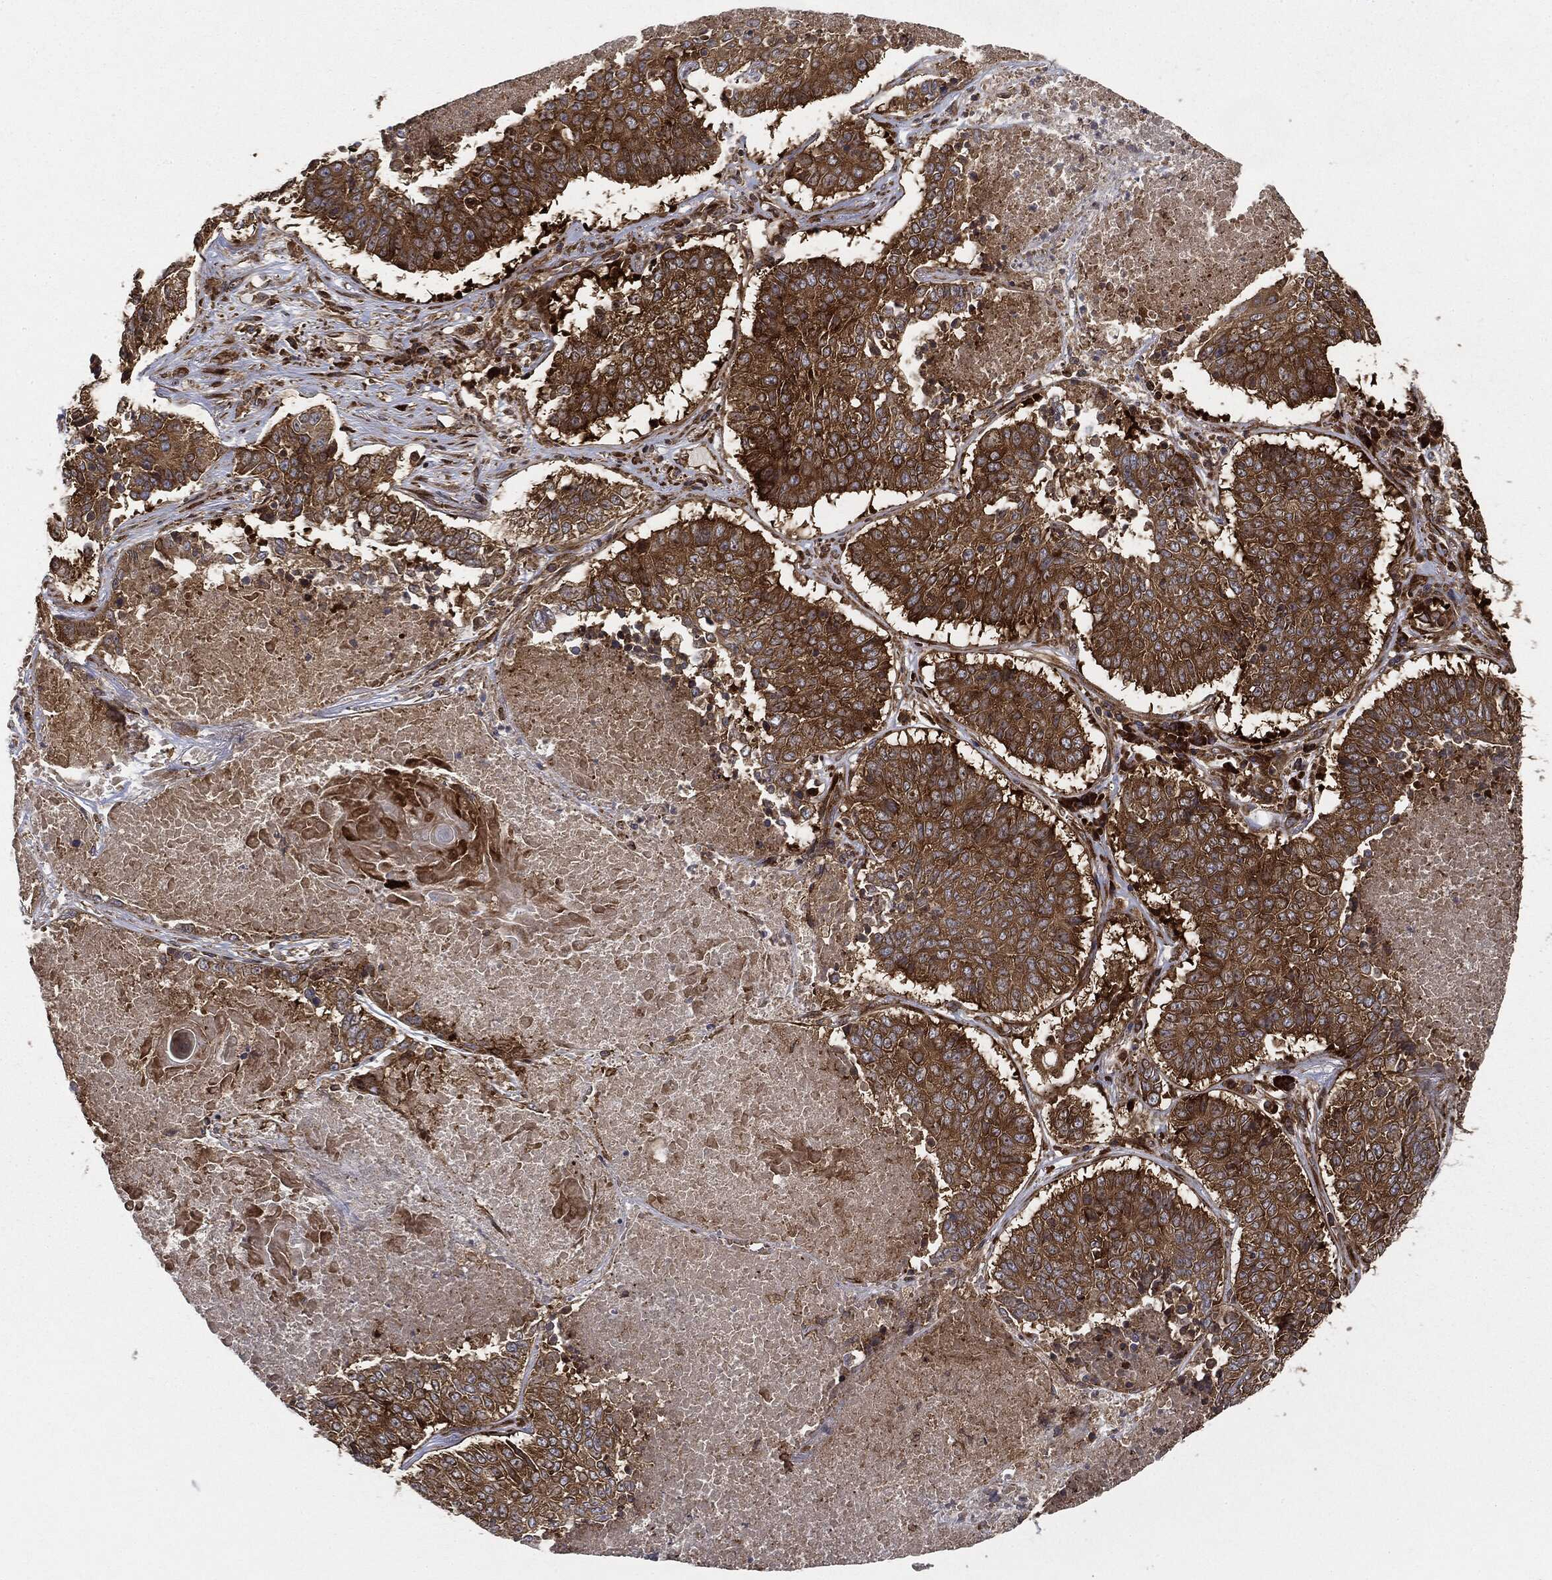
{"staining": {"intensity": "strong", "quantity": ">75%", "location": "cytoplasmic/membranous"}, "tissue": "lung cancer", "cell_type": "Tumor cells", "image_type": "cancer", "snomed": [{"axis": "morphology", "description": "Squamous cell carcinoma, NOS"}, {"axis": "topography", "description": "Lung"}], "caption": "Protein expression analysis of lung cancer demonstrates strong cytoplasmic/membranous expression in about >75% of tumor cells.", "gene": "EIF2AK2", "patient": {"sex": "male", "age": 64}}